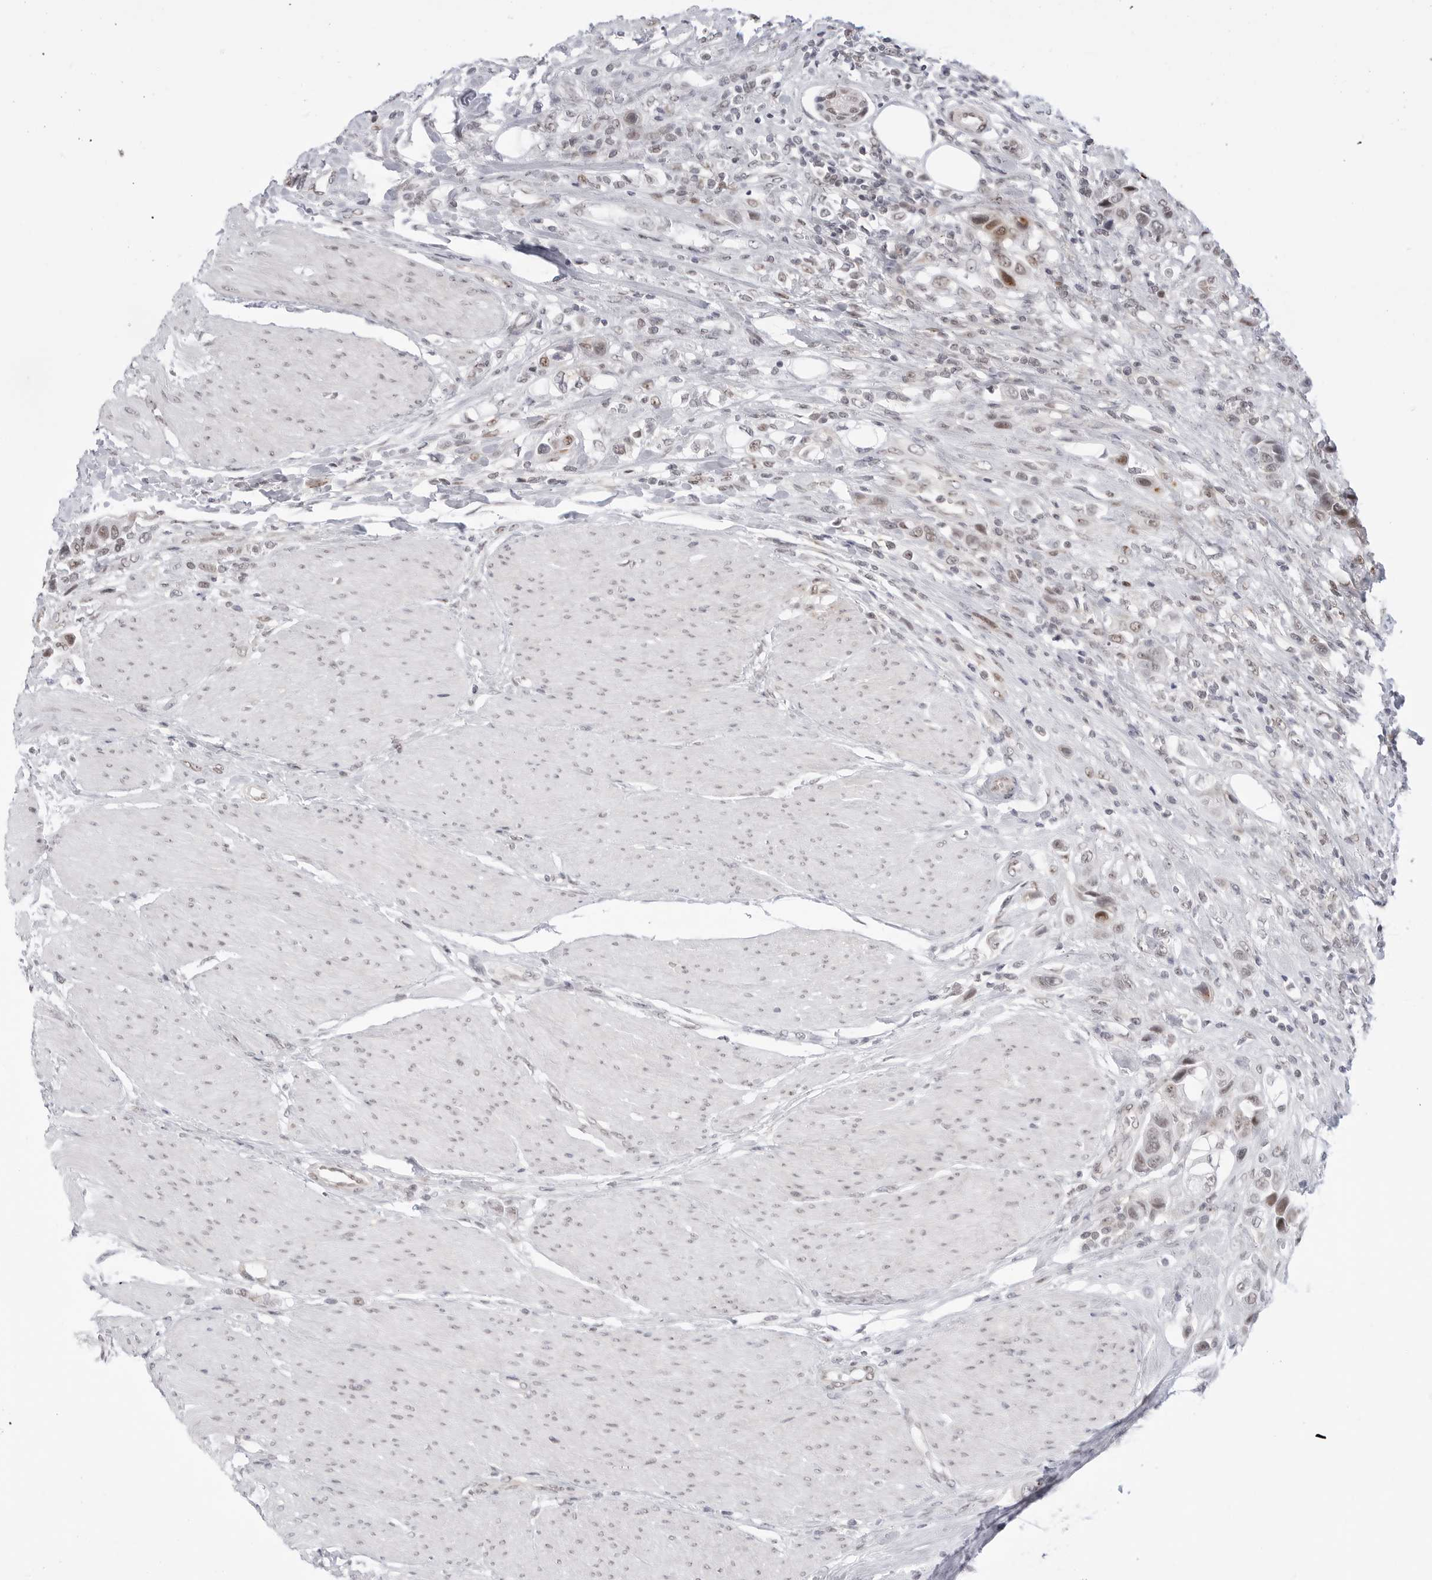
{"staining": {"intensity": "moderate", "quantity": "25%-75%", "location": "nuclear"}, "tissue": "urothelial cancer", "cell_type": "Tumor cells", "image_type": "cancer", "snomed": [{"axis": "morphology", "description": "Urothelial carcinoma, High grade"}, {"axis": "topography", "description": "Urinary bladder"}], "caption": "Immunohistochemistry staining of urothelial cancer, which exhibits medium levels of moderate nuclear staining in approximately 25%-75% of tumor cells indicating moderate nuclear protein staining. The staining was performed using DAB (brown) for protein detection and nuclei were counterstained in hematoxylin (blue).", "gene": "C1orf162", "patient": {"sex": "male", "age": 50}}